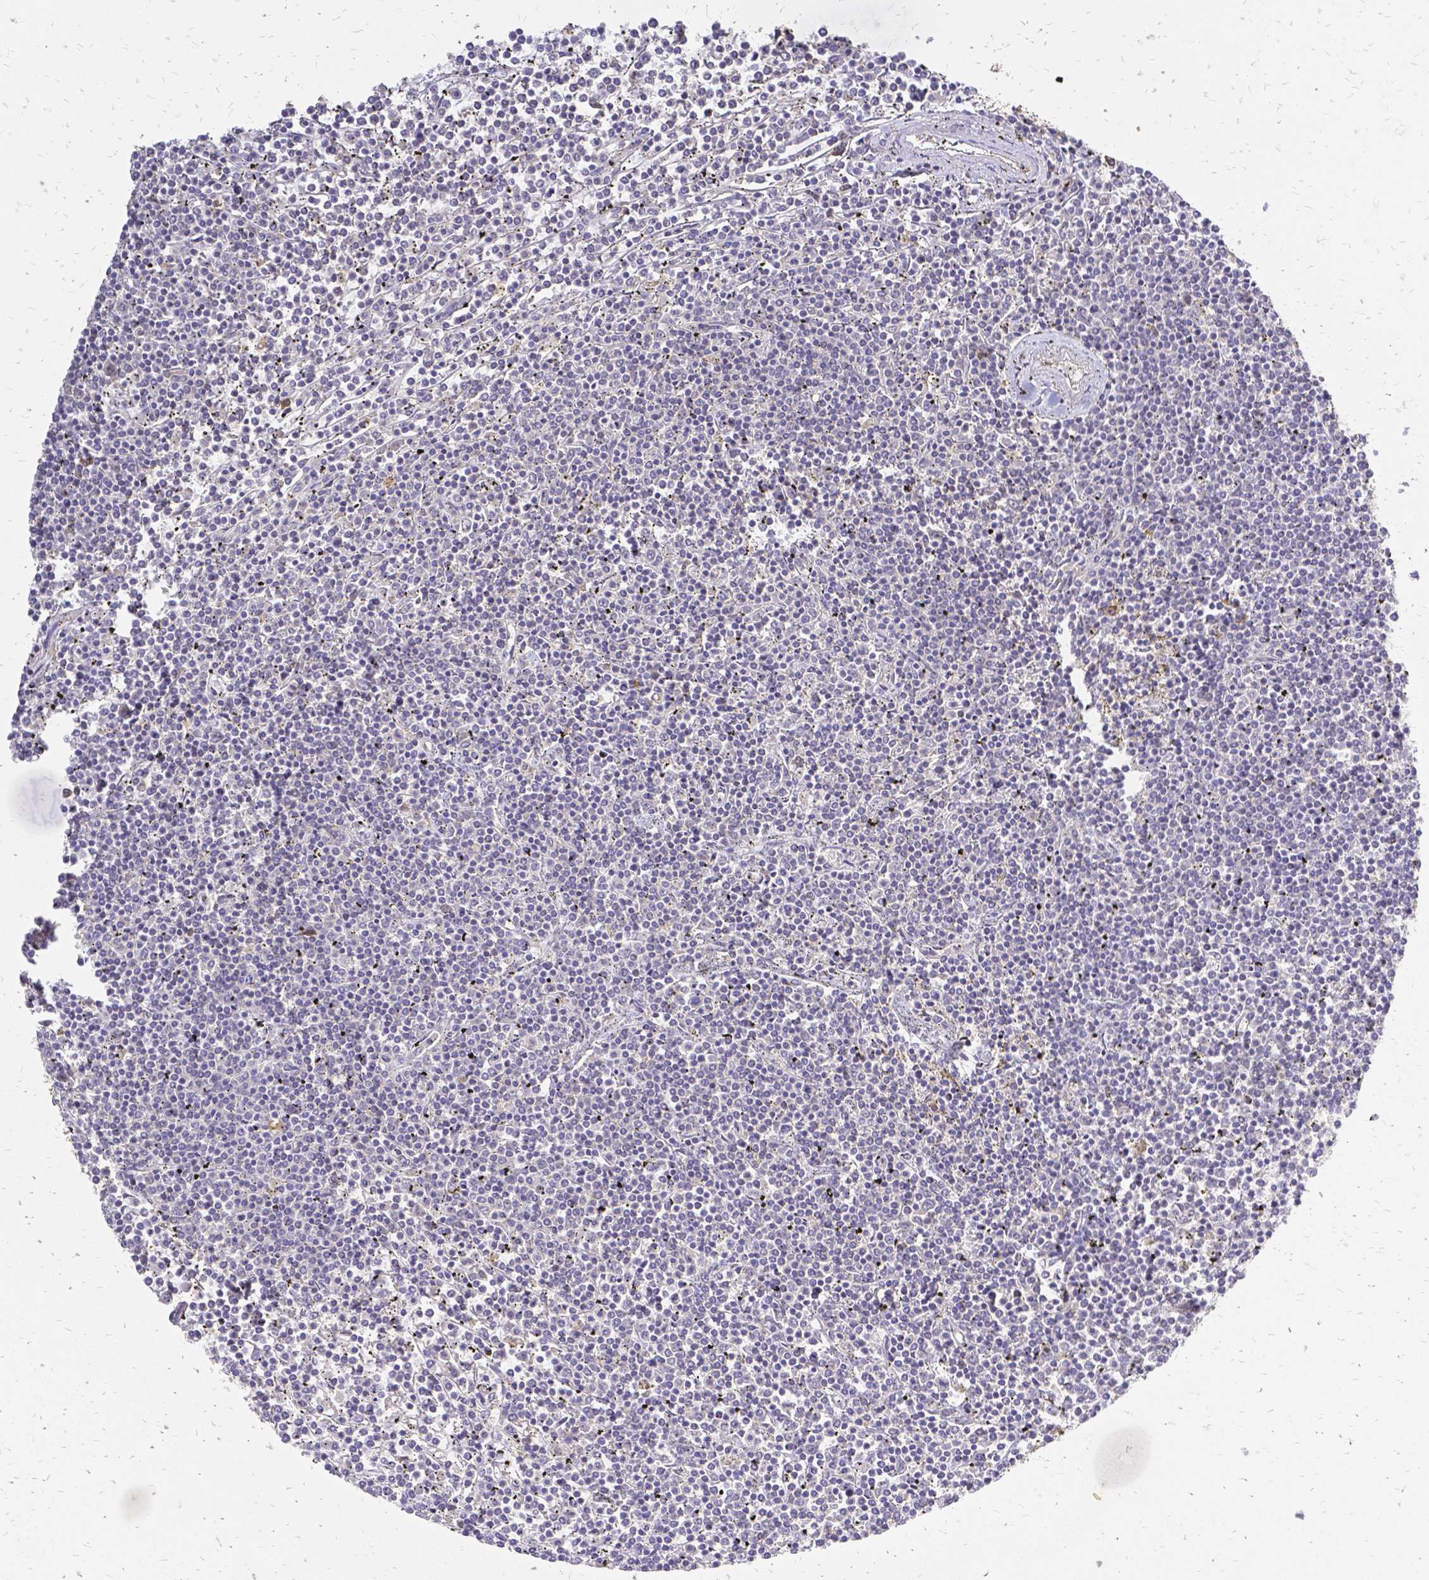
{"staining": {"intensity": "negative", "quantity": "none", "location": "none"}, "tissue": "lymphoma", "cell_type": "Tumor cells", "image_type": "cancer", "snomed": [{"axis": "morphology", "description": "Malignant lymphoma, non-Hodgkin's type, Low grade"}, {"axis": "topography", "description": "Spleen"}], "caption": "DAB immunohistochemical staining of human low-grade malignant lymphoma, non-Hodgkin's type demonstrates no significant positivity in tumor cells. Brightfield microscopy of immunohistochemistry stained with DAB (brown) and hematoxylin (blue), captured at high magnification.", "gene": "CIB1", "patient": {"sex": "female", "age": 19}}